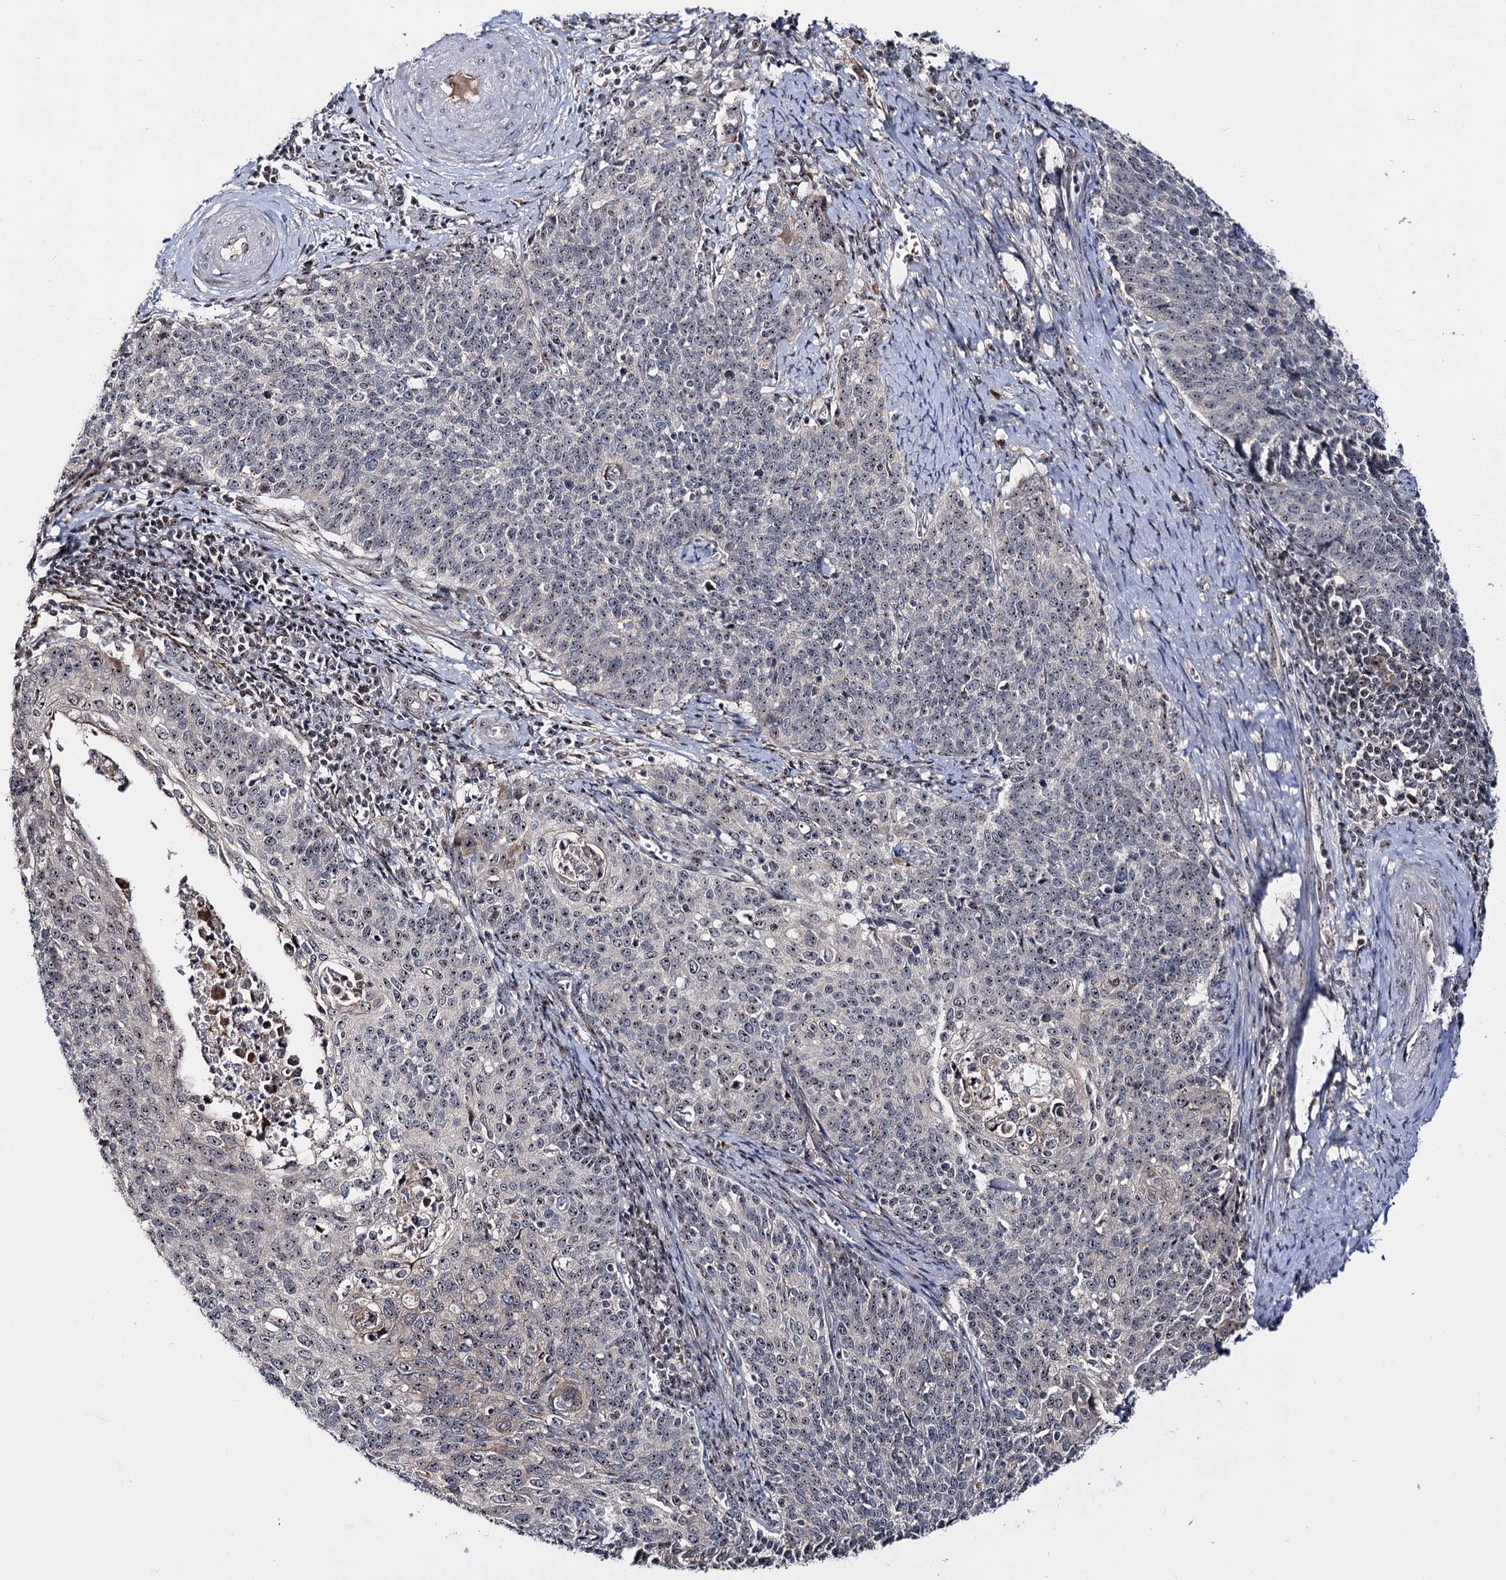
{"staining": {"intensity": "weak", "quantity": "<25%", "location": "nuclear"}, "tissue": "cervical cancer", "cell_type": "Tumor cells", "image_type": "cancer", "snomed": [{"axis": "morphology", "description": "Squamous cell carcinoma, NOS"}, {"axis": "topography", "description": "Cervix"}], "caption": "DAB immunohistochemical staining of cervical cancer displays no significant staining in tumor cells.", "gene": "SUPT20H", "patient": {"sex": "female", "age": 39}}